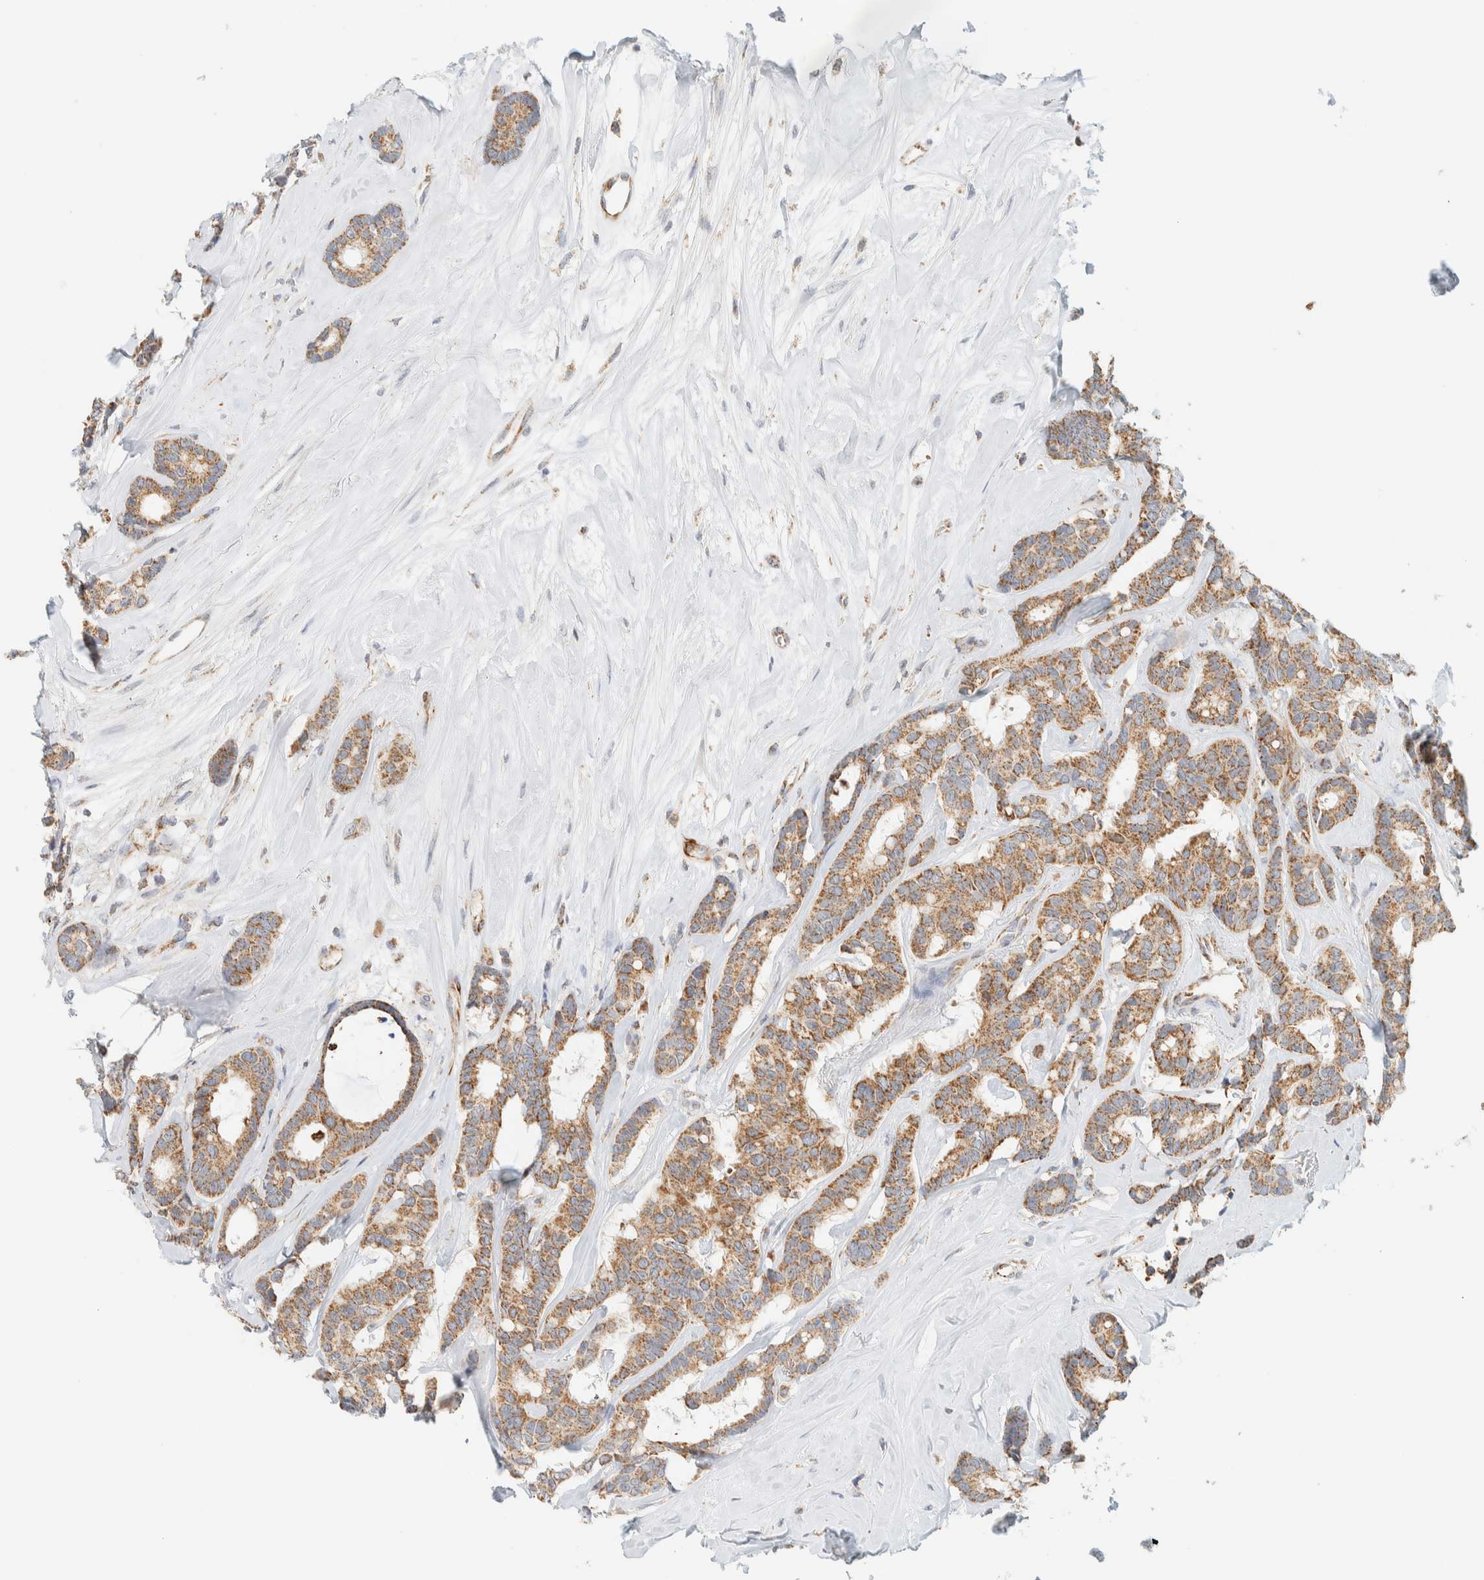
{"staining": {"intensity": "moderate", "quantity": ">75%", "location": "cytoplasmic/membranous"}, "tissue": "breast cancer", "cell_type": "Tumor cells", "image_type": "cancer", "snomed": [{"axis": "morphology", "description": "Duct carcinoma"}, {"axis": "topography", "description": "Breast"}], "caption": "Approximately >75% of tumor cells in intraductal carcinoma (breast) show moderate cytoplasmic/membranous protein staining as visualized by brown immunohistochemical staining.", "gene": "KIFAP3", "patient": {"sex": "female", "age": 87}}